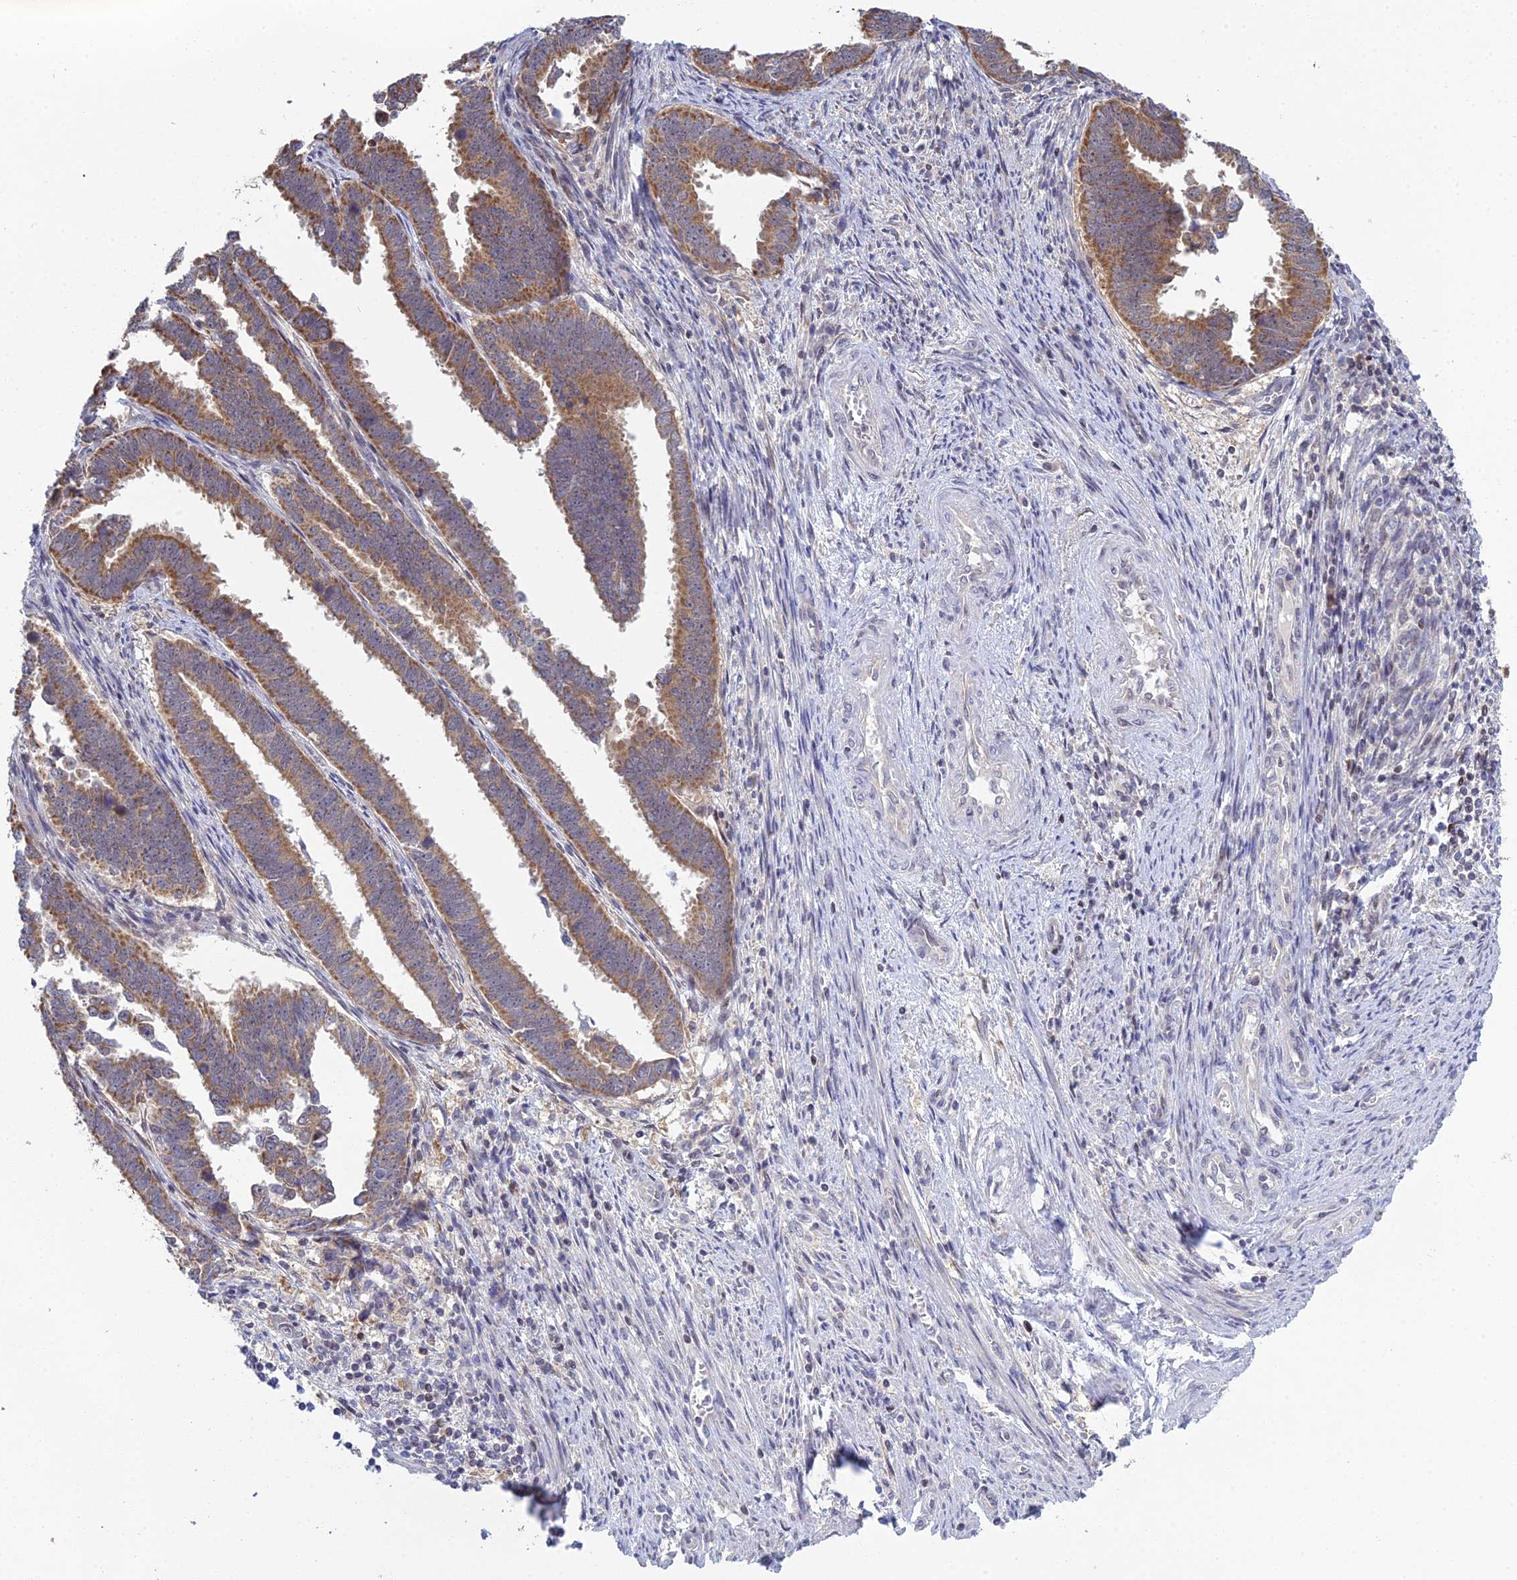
{"staining": {"intensity": "moderate", "quantity": ">75%", "location": "cytoplasmic/membranous"}, "tissue": "endometrial cancer", "cell_type": "Tumor cells", "image_type": "cancer", "snomed": [{"axis": "morphology", "description": "Adenocarcinoma, NOS"}, {"axis": "topography", "description": "Endometrium"}], "caption": "Protein analysis of endometrial adenocarcinoma tissue exhibits moderate cytoplasmic/membranous expression in about >75% of tumor cells.", "gene": "ELOA2", "patient": {"sex": "female", "age": 75}}